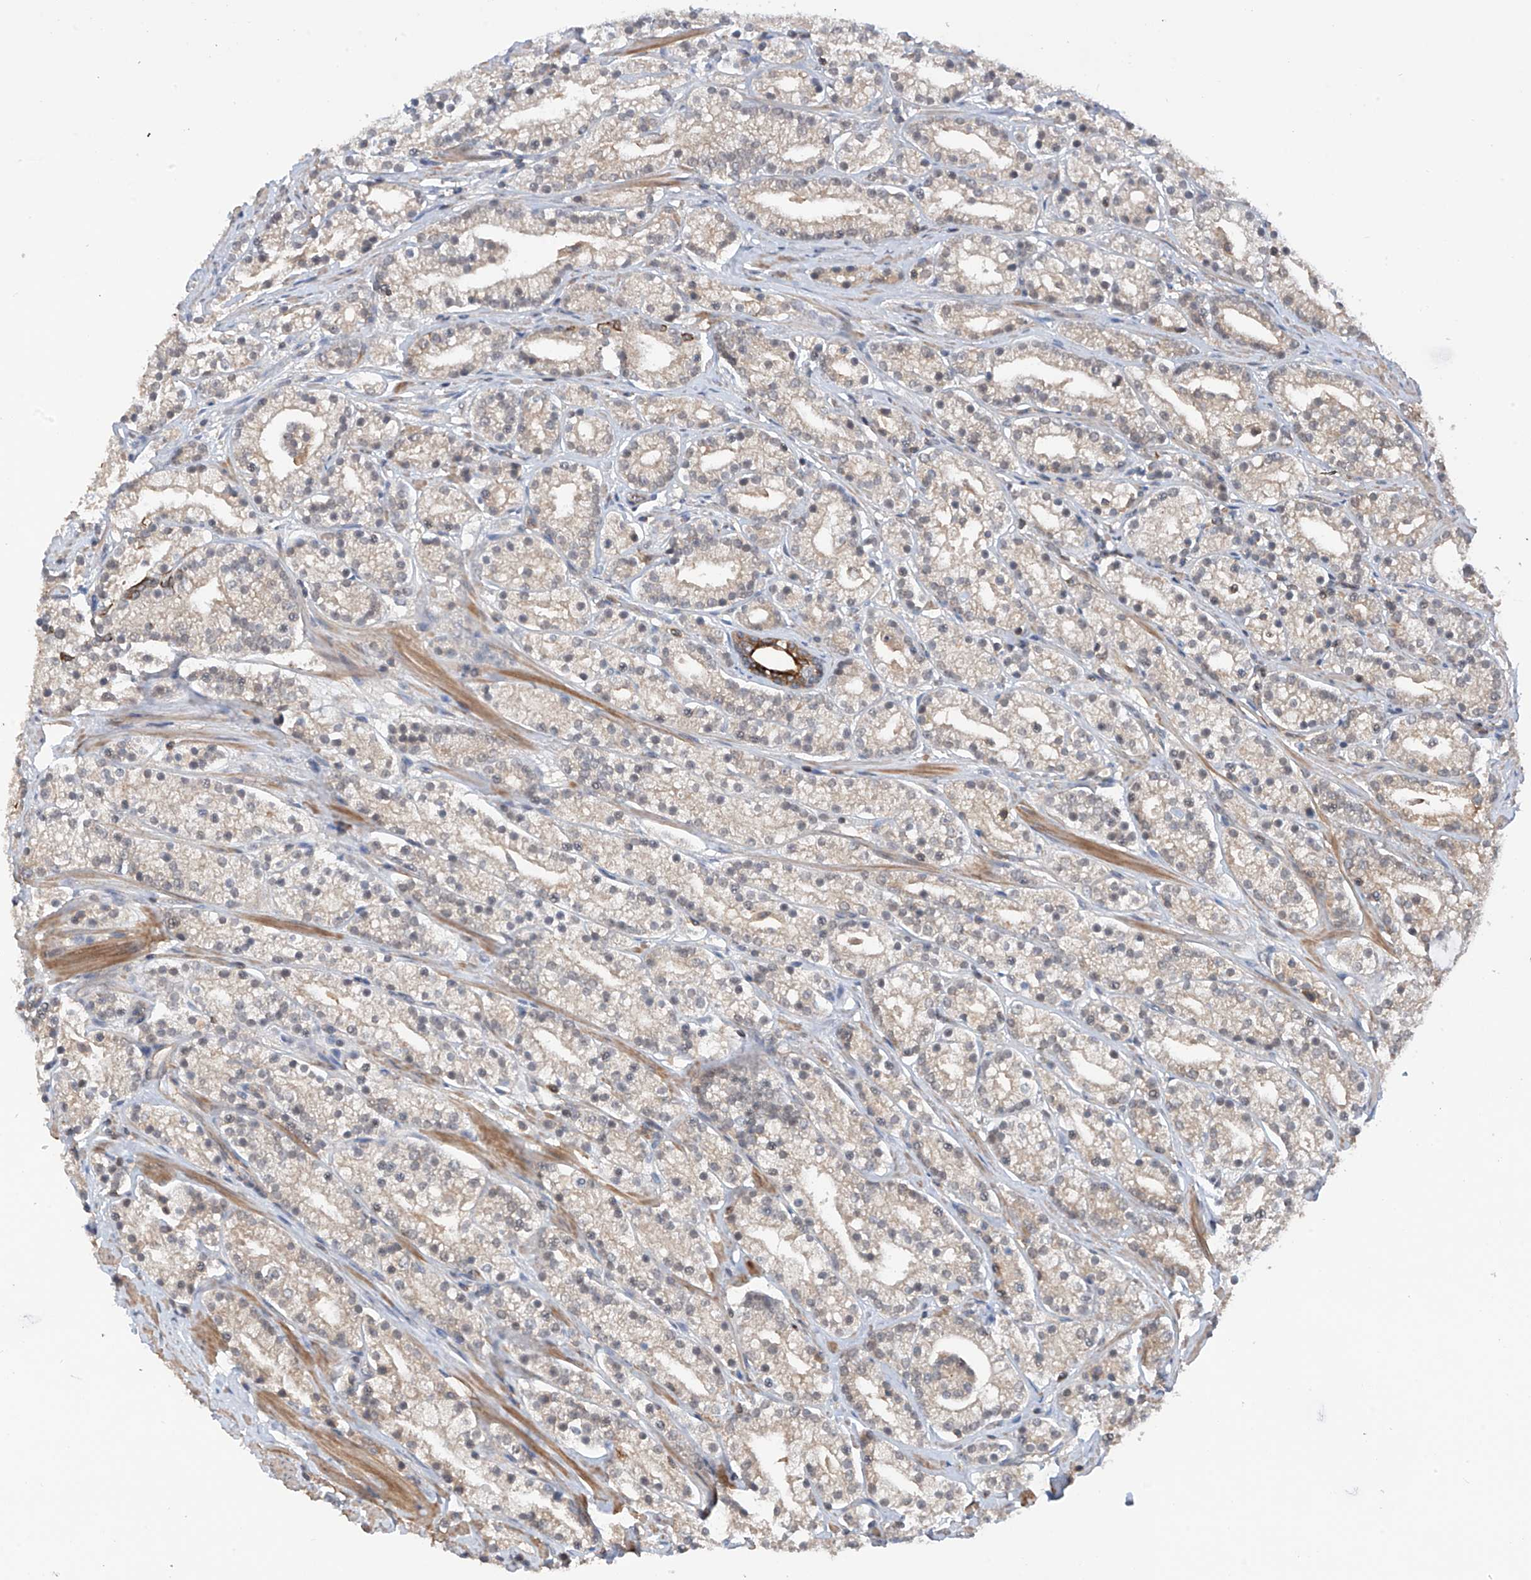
{"staining": {"intensity": "weak", "quantity": "<25%", "location": "cytoplasmic/membranous"}, "tissue": "prostate cancer", "cell_type": "Tumor cells", "image_type": "cancer", "snomed": [{"axis": "morphology", "description": "Adenocarcinoma, High grade"}, {"axis": "topography", "description": "Prostate"}], "caption": "Prostate cancer stained for a protein using immunohistochemistry demonstrates no positivity tumor cells.", "gene": "RPAIN", "patient": {"sex": "male", "age": 69}}